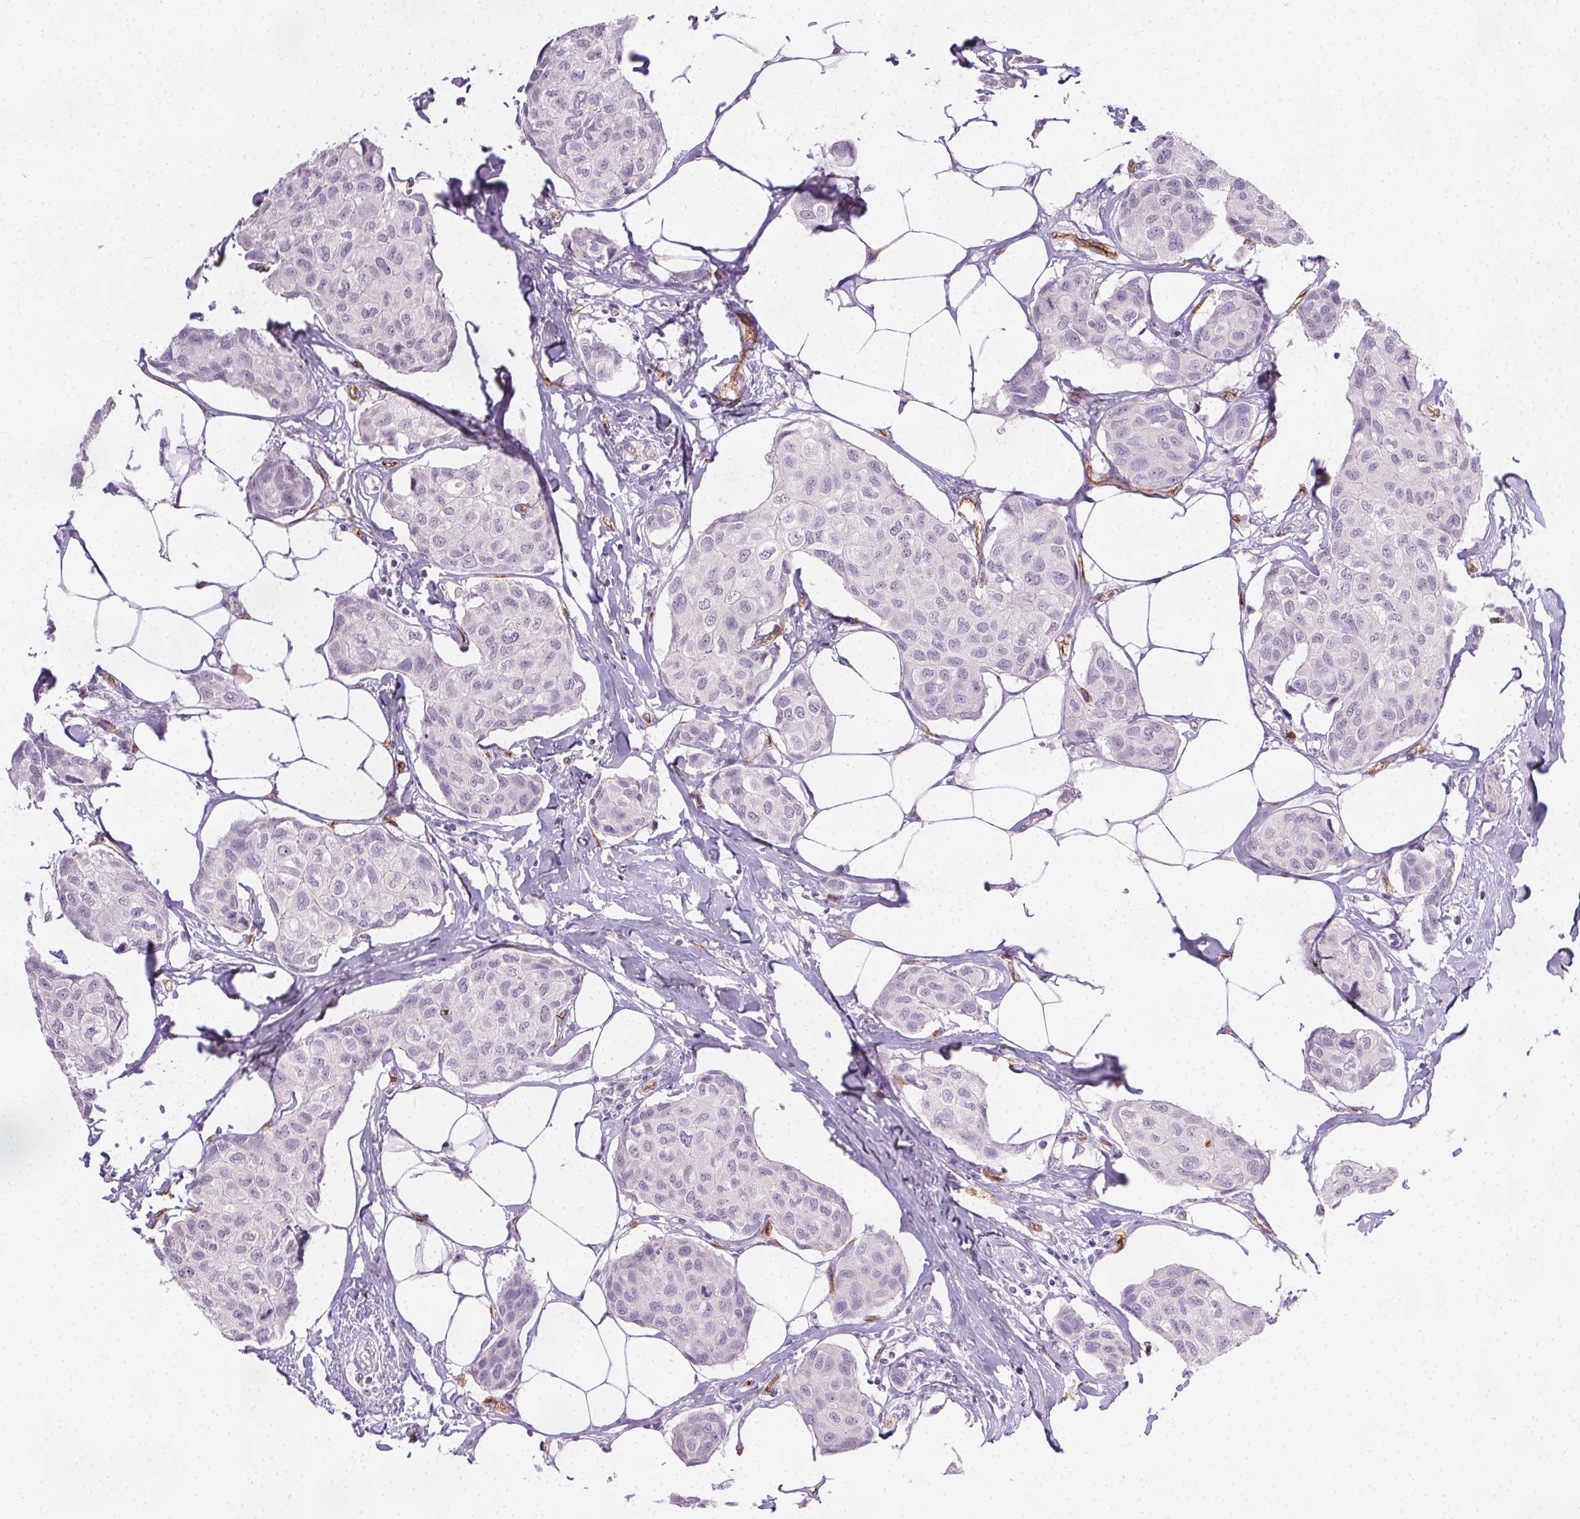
{"staining": {"intensity": "negative", "quantity": "none", "location": "none"}, "tissue": "breast cancer", "cell_type": "Tumor cells", "image_type": "cancer", "snomed": [{"axis": "morphology", "description": "Duct carcinoma"}, {"axis": "topography", "description": "Breast"}], "caption": "DAB (3,3'-diaminobenzidine) immunohistochemical staining of human breast intraductal carcinoma exhibits no significant expression in tumor cells.", "gene": "PODXL", "patient": {"sex": "female", "age": 80}}